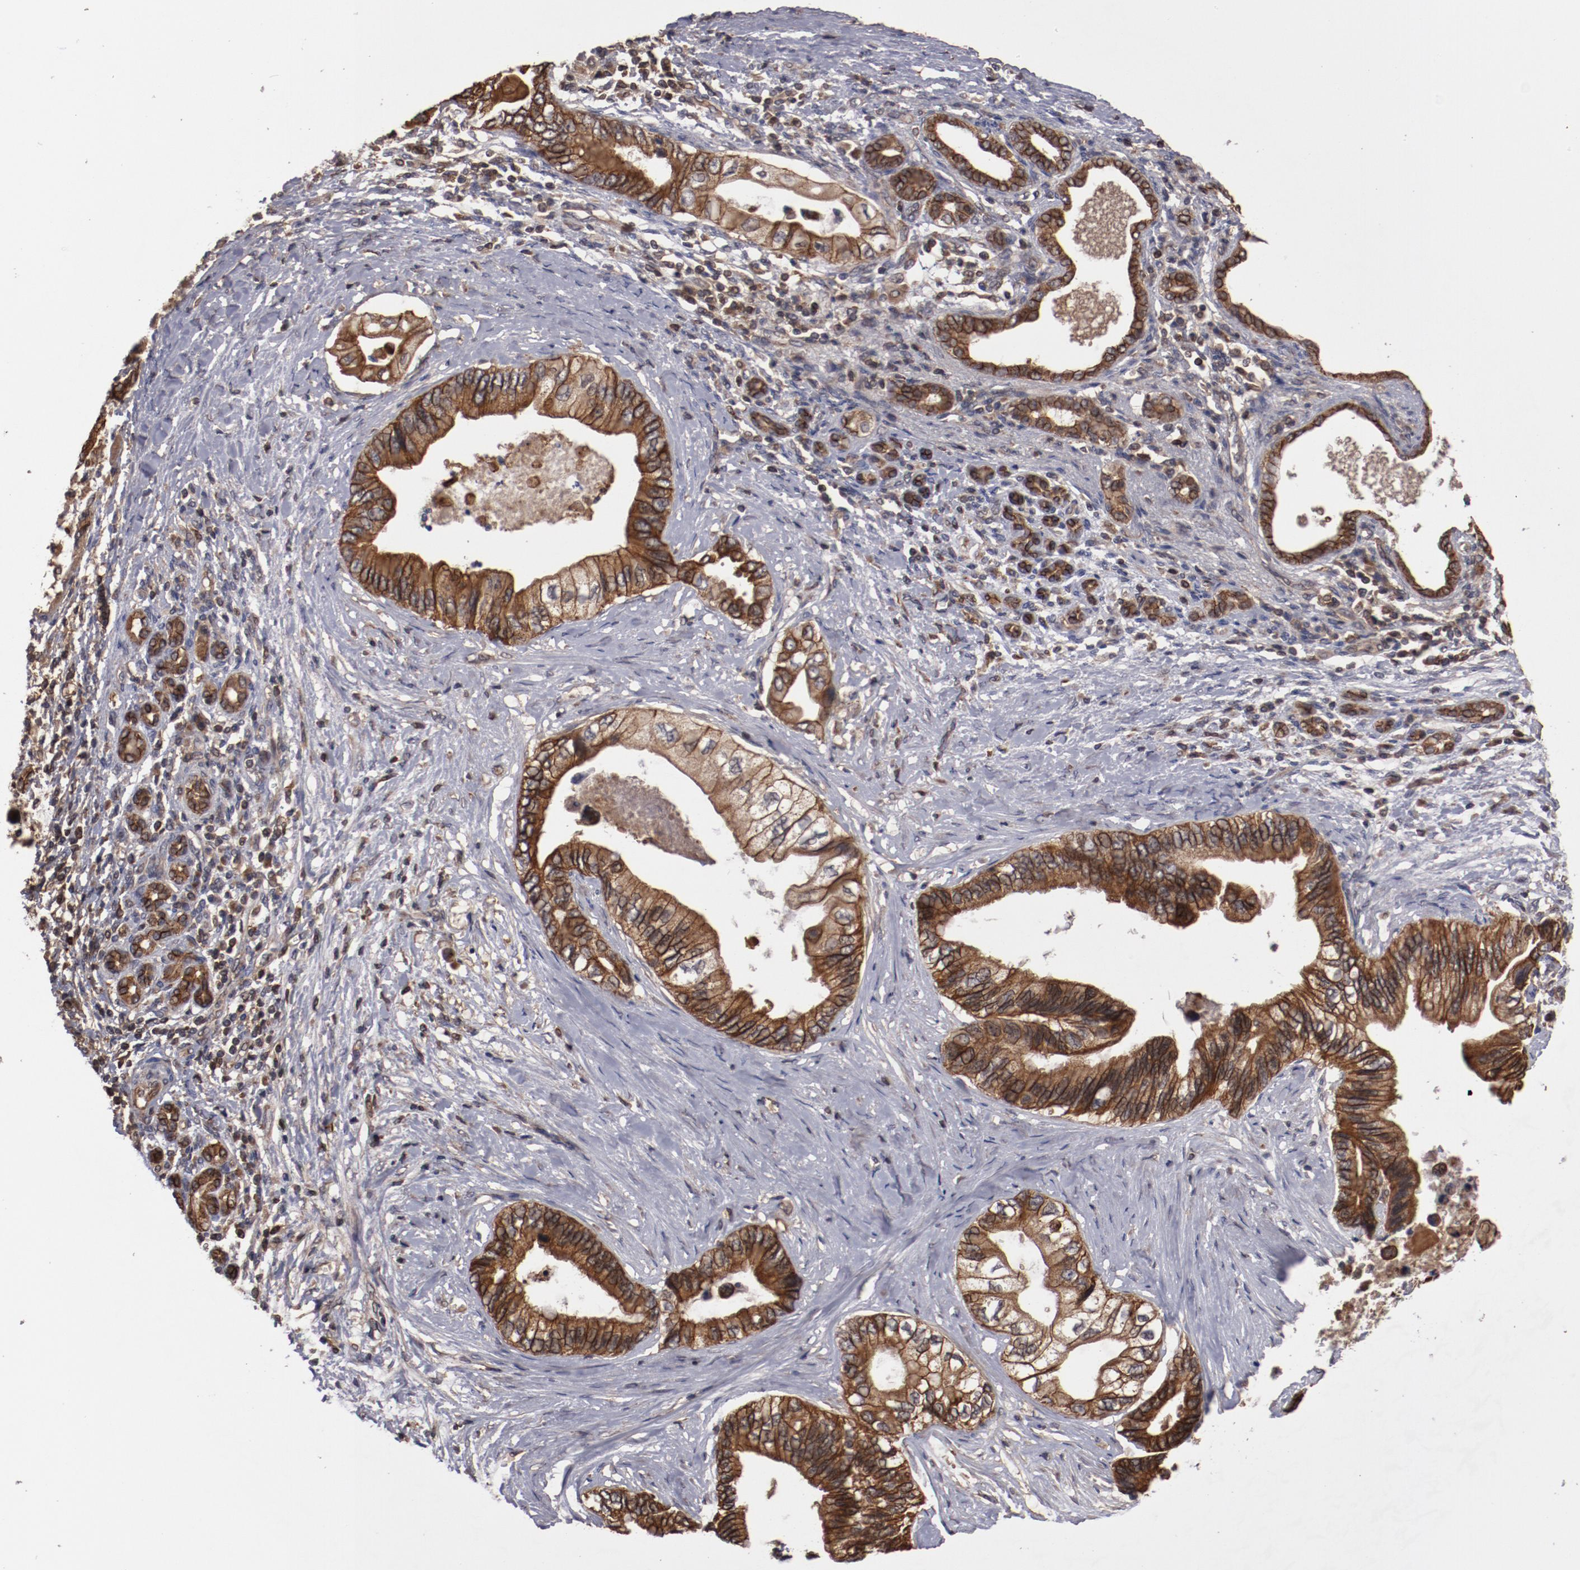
{"staining": {"intensity": "moderate", "quantity": ">75%", "location": "cytoplasmic/membranous"}, "tissue": "pancreatic cancer", "cell_type": "Tumor cells", "image_type": "cancer", "snomed": [{"axis": "morphology", "description": "Adenocarcinoma, NOS"}, {"axis": "topography", "description": "Pancreas"}], "caption": "This is a photomicrograph of IHC staining of adenocarcinoma (pancreatic), which shows moderate expression in the cytoplasmic/membranous of tumor cells.", "gene": "RPS6KA6", "patient": {"sex": "female", "age": 66}}